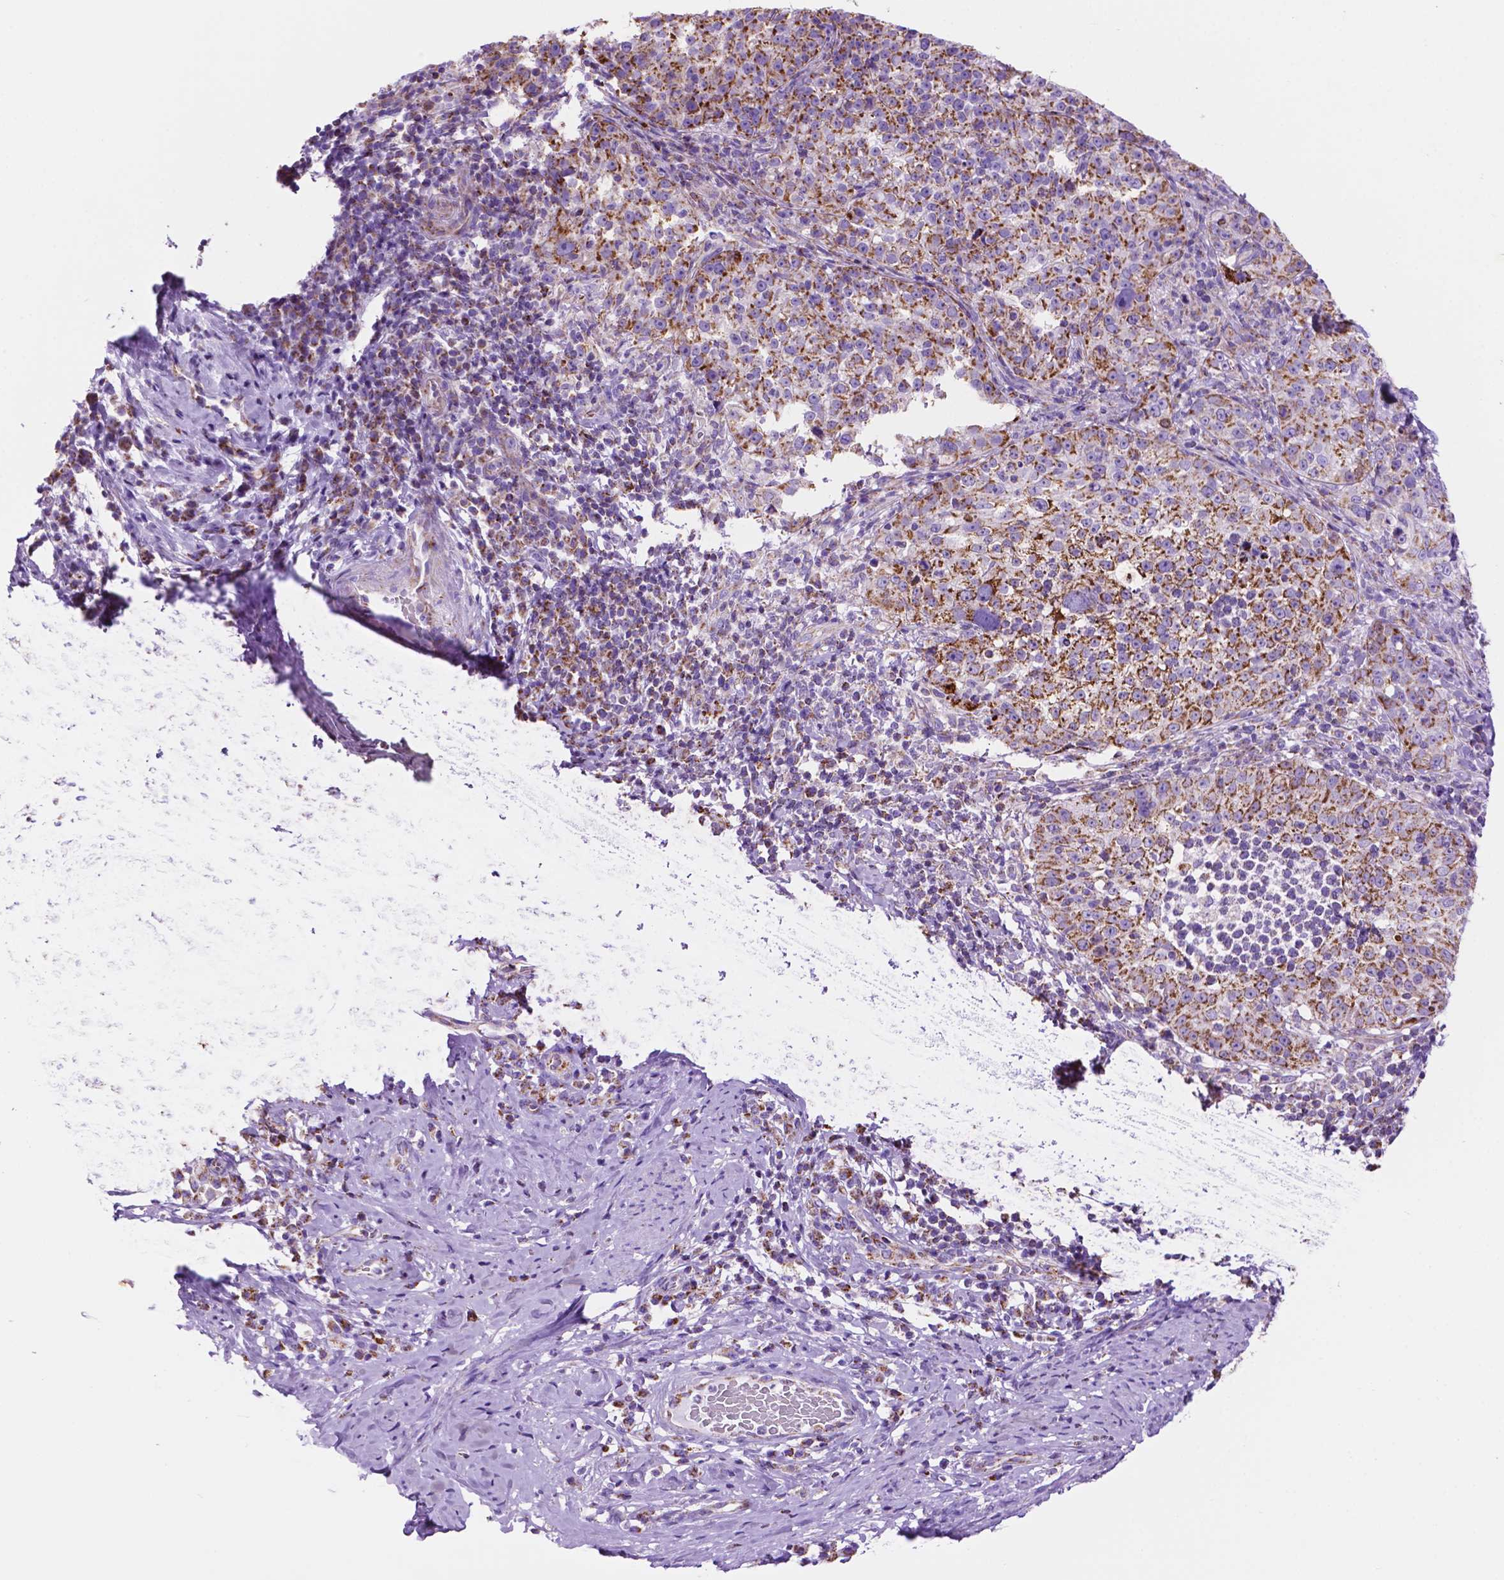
{"staining": {"intensity": "strong", "quantity": ">75%", "location": "cytoplasmic/membranous"}, "tissue": "cervical cancer", "cell_type": "Tumor cells", "image_type": "cancer", "snomed": [{"axis": "morphology", "description": "Squamous cell carcinoma, NOS"}, {"axis": "topography", "description": "Cervix"}], "caption": "IHC histopathology image of squamous cell carcinoma (cervical) stained for a protein (brown), which demonstrates high levels of strong cytoplasmic/membranous expression in approximately >75% of tumor cells.", "gene": "GDPD5", "patient": {"sex": "female", "age": 75}}